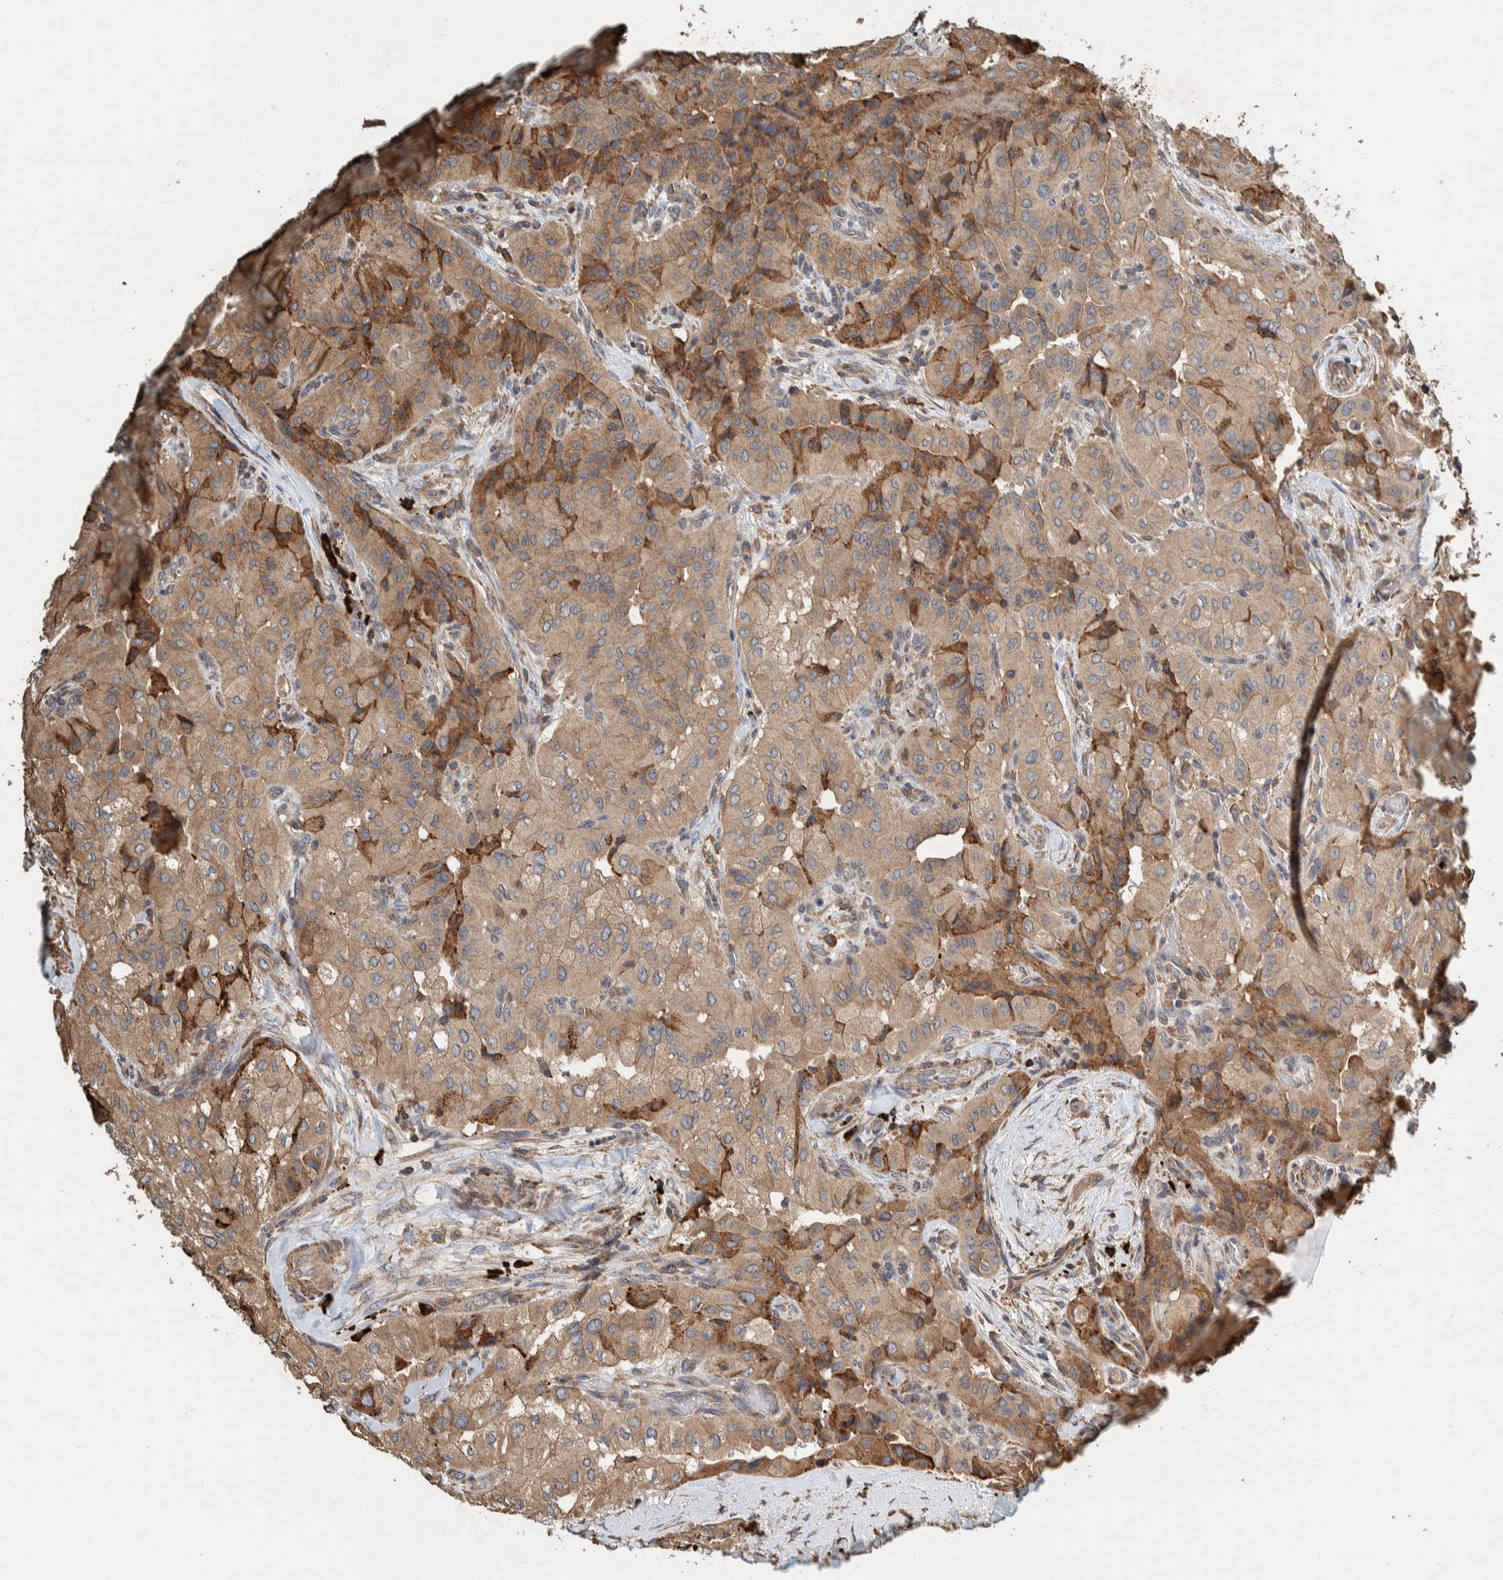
{"staining": {"intensity": "moderate", "quantity": ">75%", "location": "cytoplasmic/membranous"}, "tissue": "thyroid cancer", "cell_type": "Tumor cells", "image_type": "cancer", "snomed": [{"axis": "morphology", "description": "Papillary adenocarcinoma, NOS"}, {"axis": "topography", "description": "Thyroid gland"}], "caption": "Tumor cells display medium levels of moderate cytoplasmic/membranous expression in about >75% of cells in human thyroid papillary adenocarcinoma.", "gene": "PLA2G3", "patient": {"sex": "female", "age": 59}}